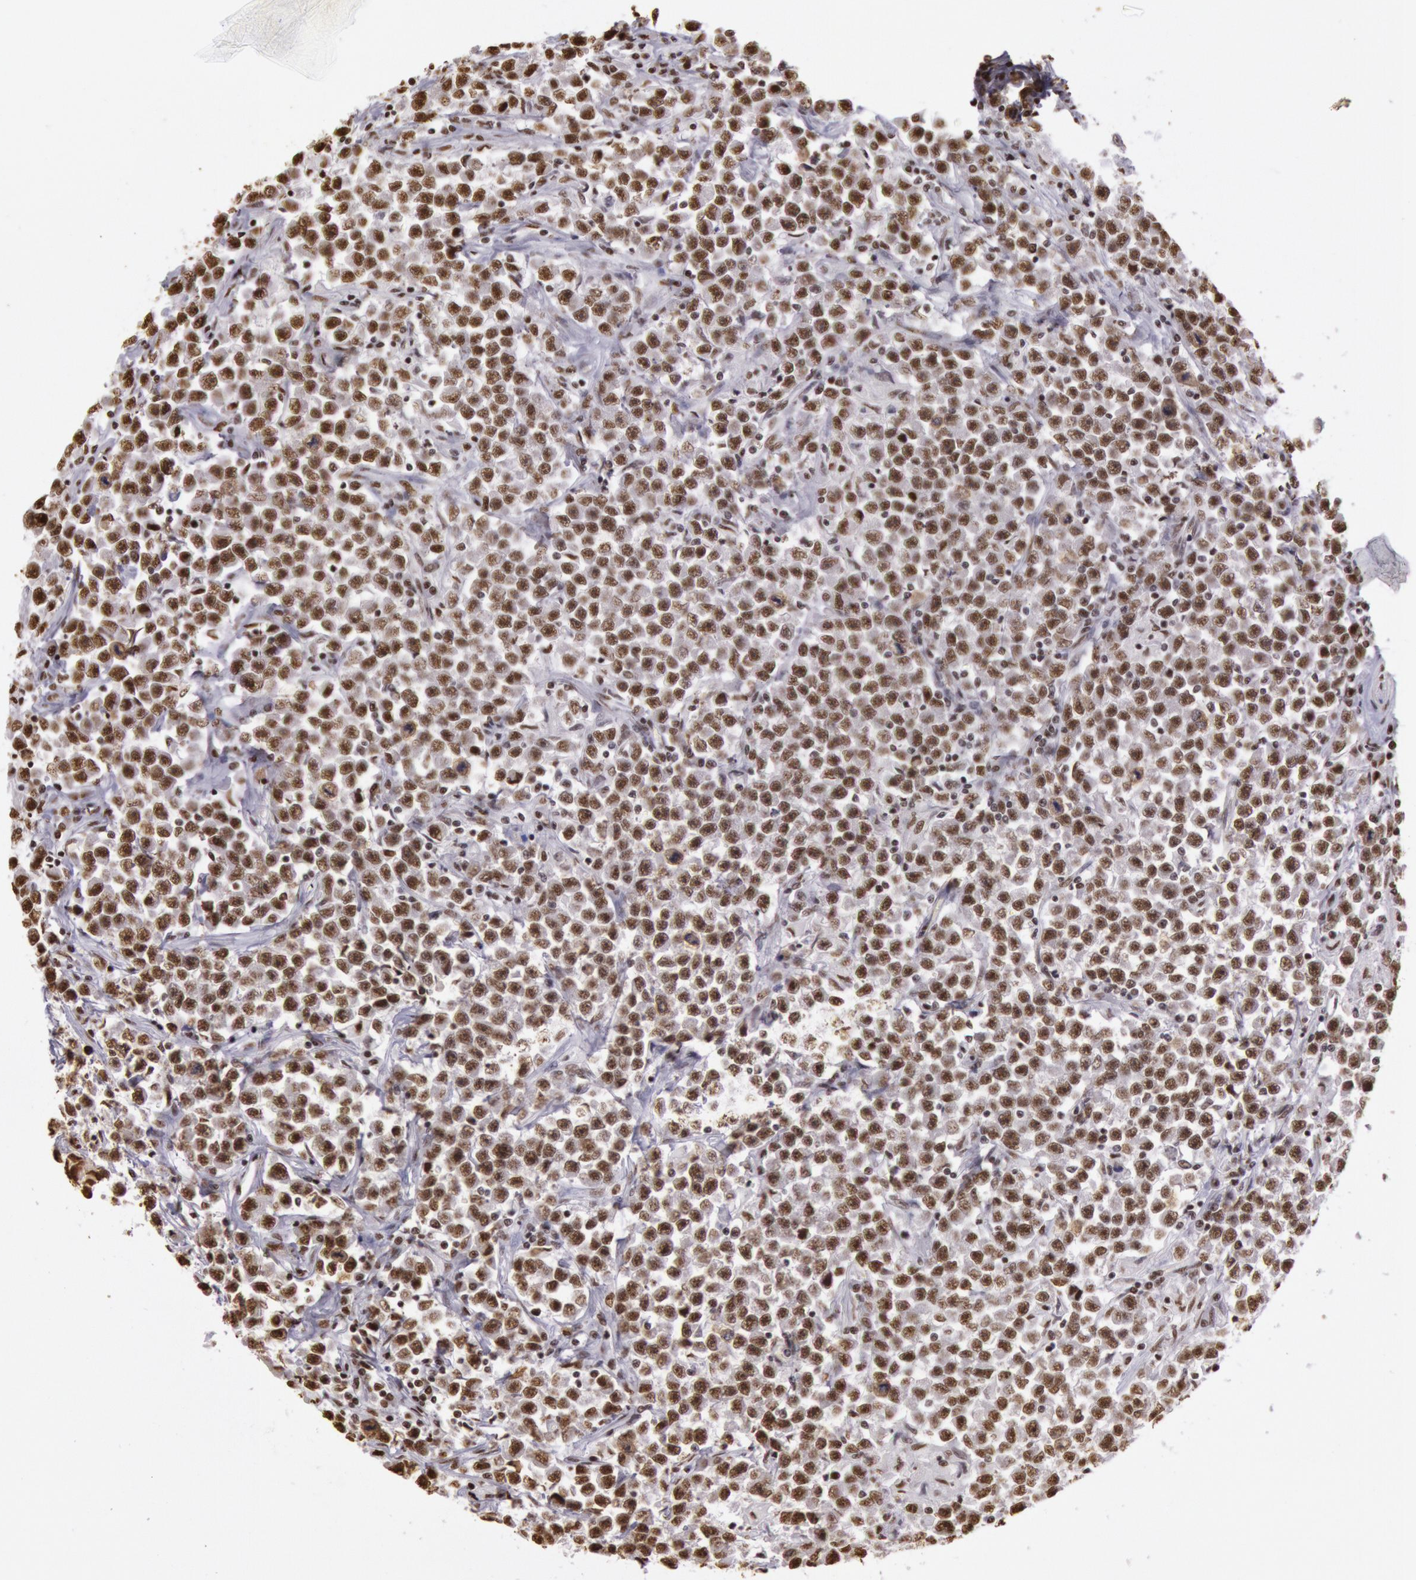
{"staining": {"intensity": "moderate", "quantity": ">75%", "location": "nuclear"}, "tissue": "testis cancer", "cell_type": "Tumor cells", "image_type": "cancer", "snomed": [{"axis": "morphology", "description": "Seminoma, NOS"}, {"axis": "topography", "description": "Testis"}], "caption": "IHC staining of testis cancer, which reveals medium levels of moderate nuclear staining in approximately >75% of tumor cells indicating moderate nuclear protein expression. The staining was performed using DAB (brown) for protein detection and nuclei were counterstained in hematoxylin (blue).", "gene": "HNRNPH2", "patient": {"sex": "male", "age": 33}}